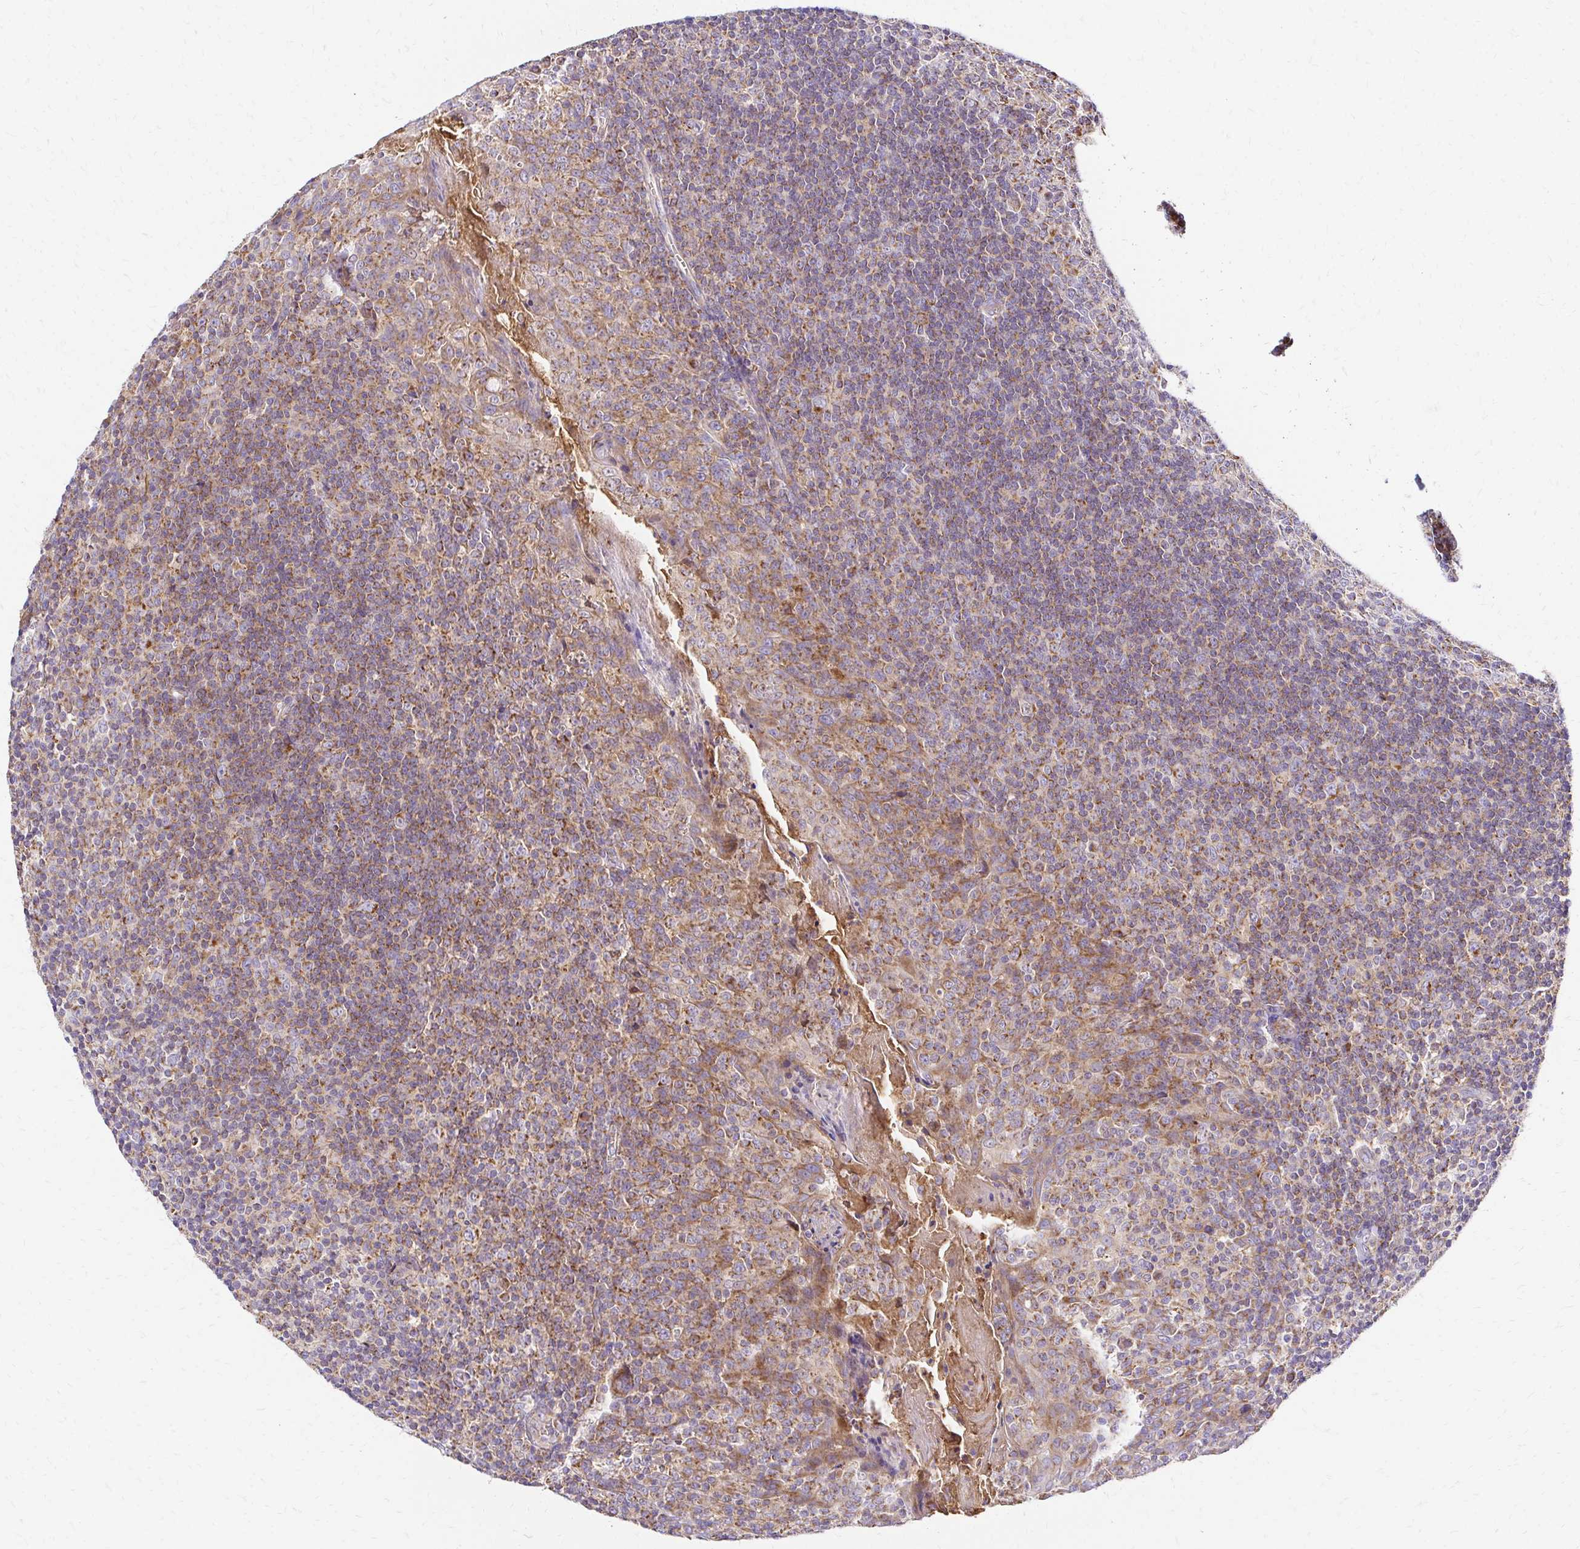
{"staining": {"intensity": "moderate", "quantity": ">75%", "location": "cytoplasmic/membranous"}, "tissue": "tonsil", "cell_type": "Germinal center cells", "image_type": "normal", "snomed": [{"axis": "morphology", "description": "Normal tissue, NOS"}, {"axis": "topography", "description": "Tonsil"}], "caption": "Immunohistochemical staining of normal tonsil demonstrates >75% levels of moderate cytoplasmic/membranous protein expression in about >75% of germinal center cells.", "gene": "MRPL13", "patient": {"sex": "male", "age": 27}}